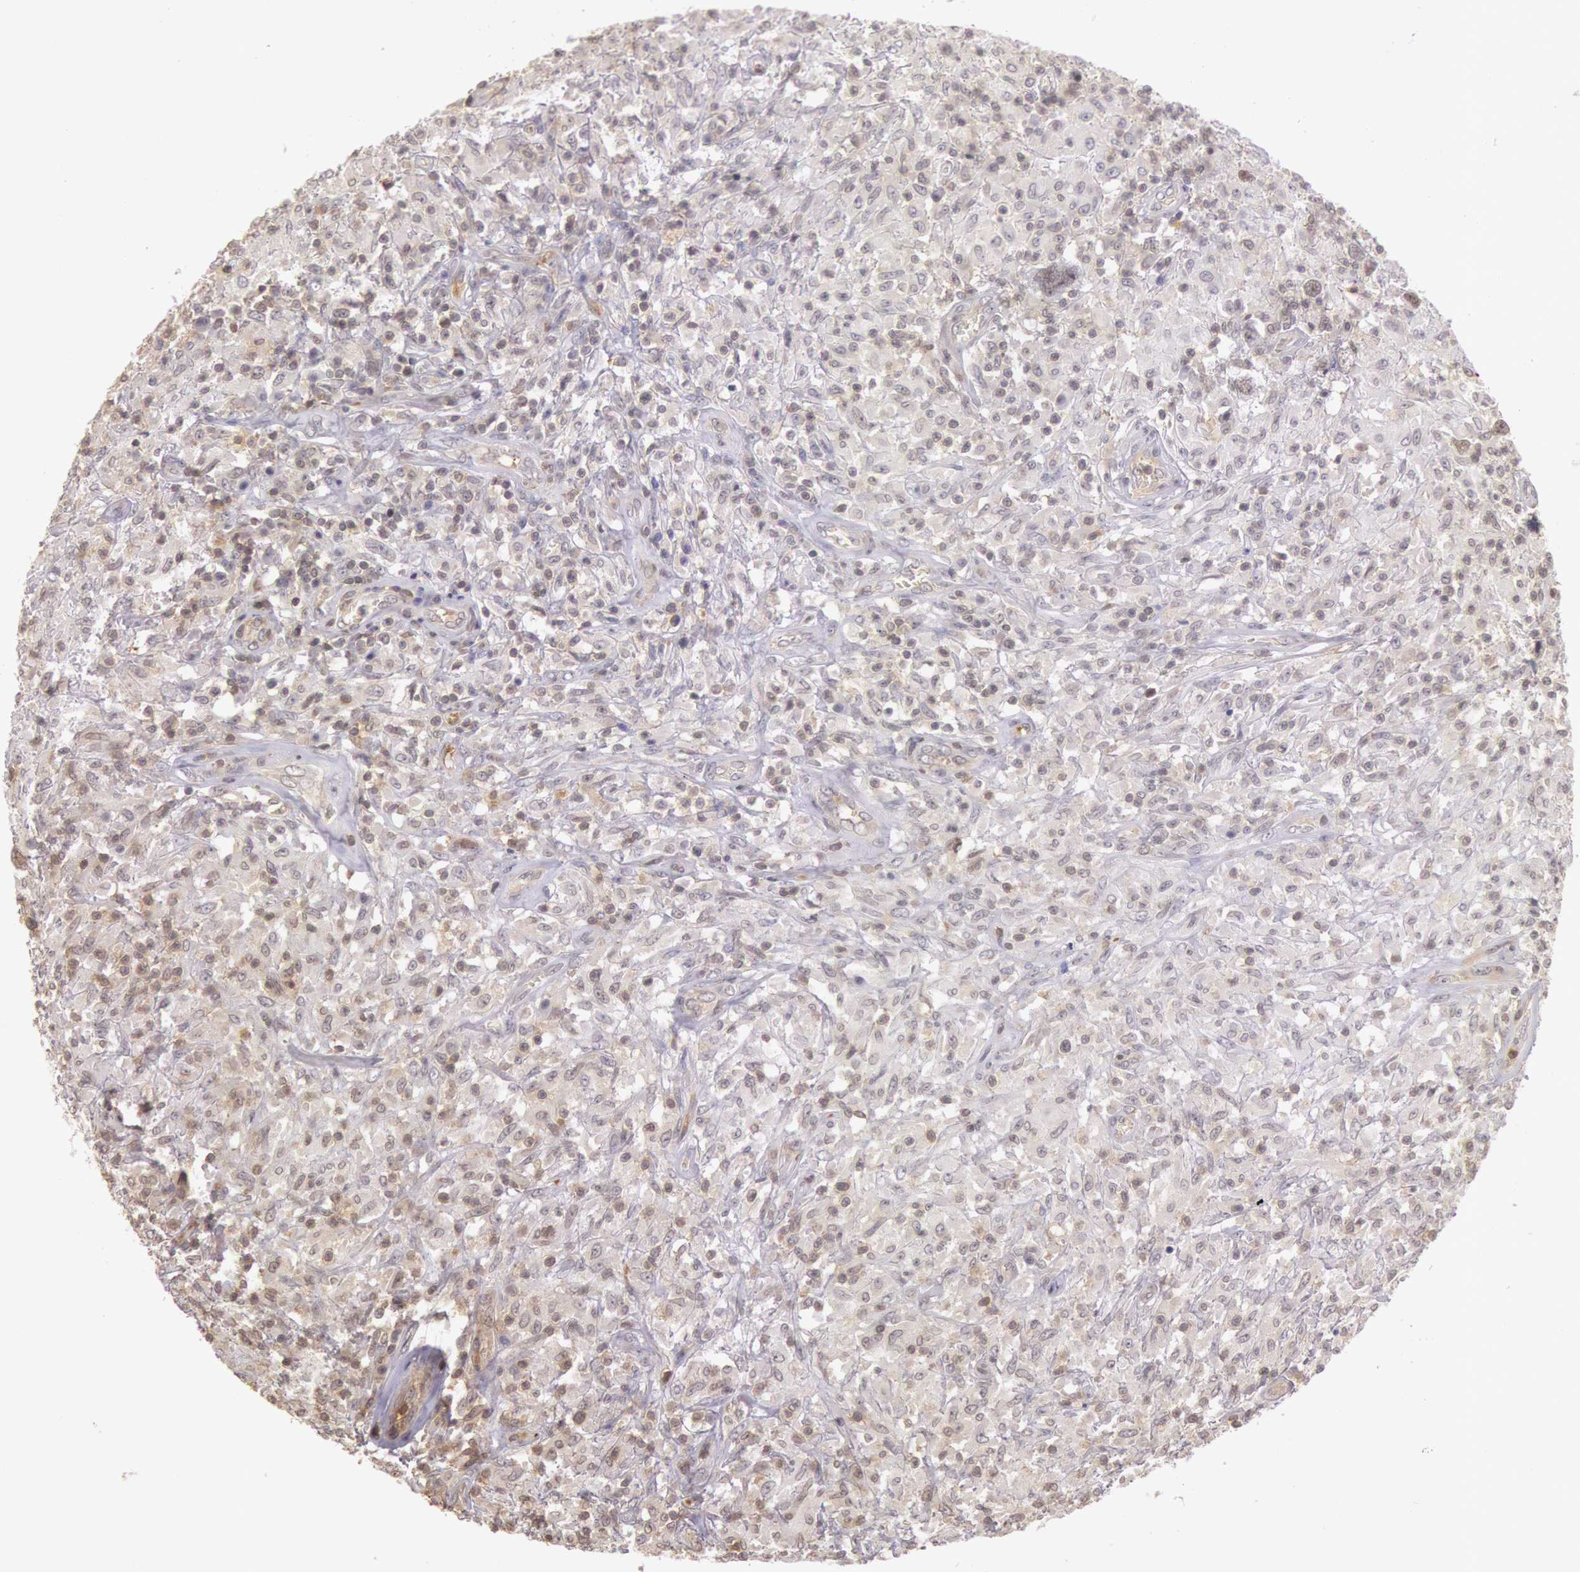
{"staining": {"intensity": "moderate", "quantity": "<25%", "location": "cytoplasmic/membranous,nuclear"}, "tissue": "testis cancer", "cell_type": "Tumor cells", "image_type": "cancer", "snomed": [{"axis": "morphology", "description": "Seminoma, NOS"}, {"axis": "topography", "description": "Testis"}], "caption": "Seminoma (testis) stained with IHC displays moderate cytoplasmic/membranous and nuclear positivity in about <25% of tumor cells.", "gene": "HIF1A", "patient": {"sex": "male", "age": 34}}